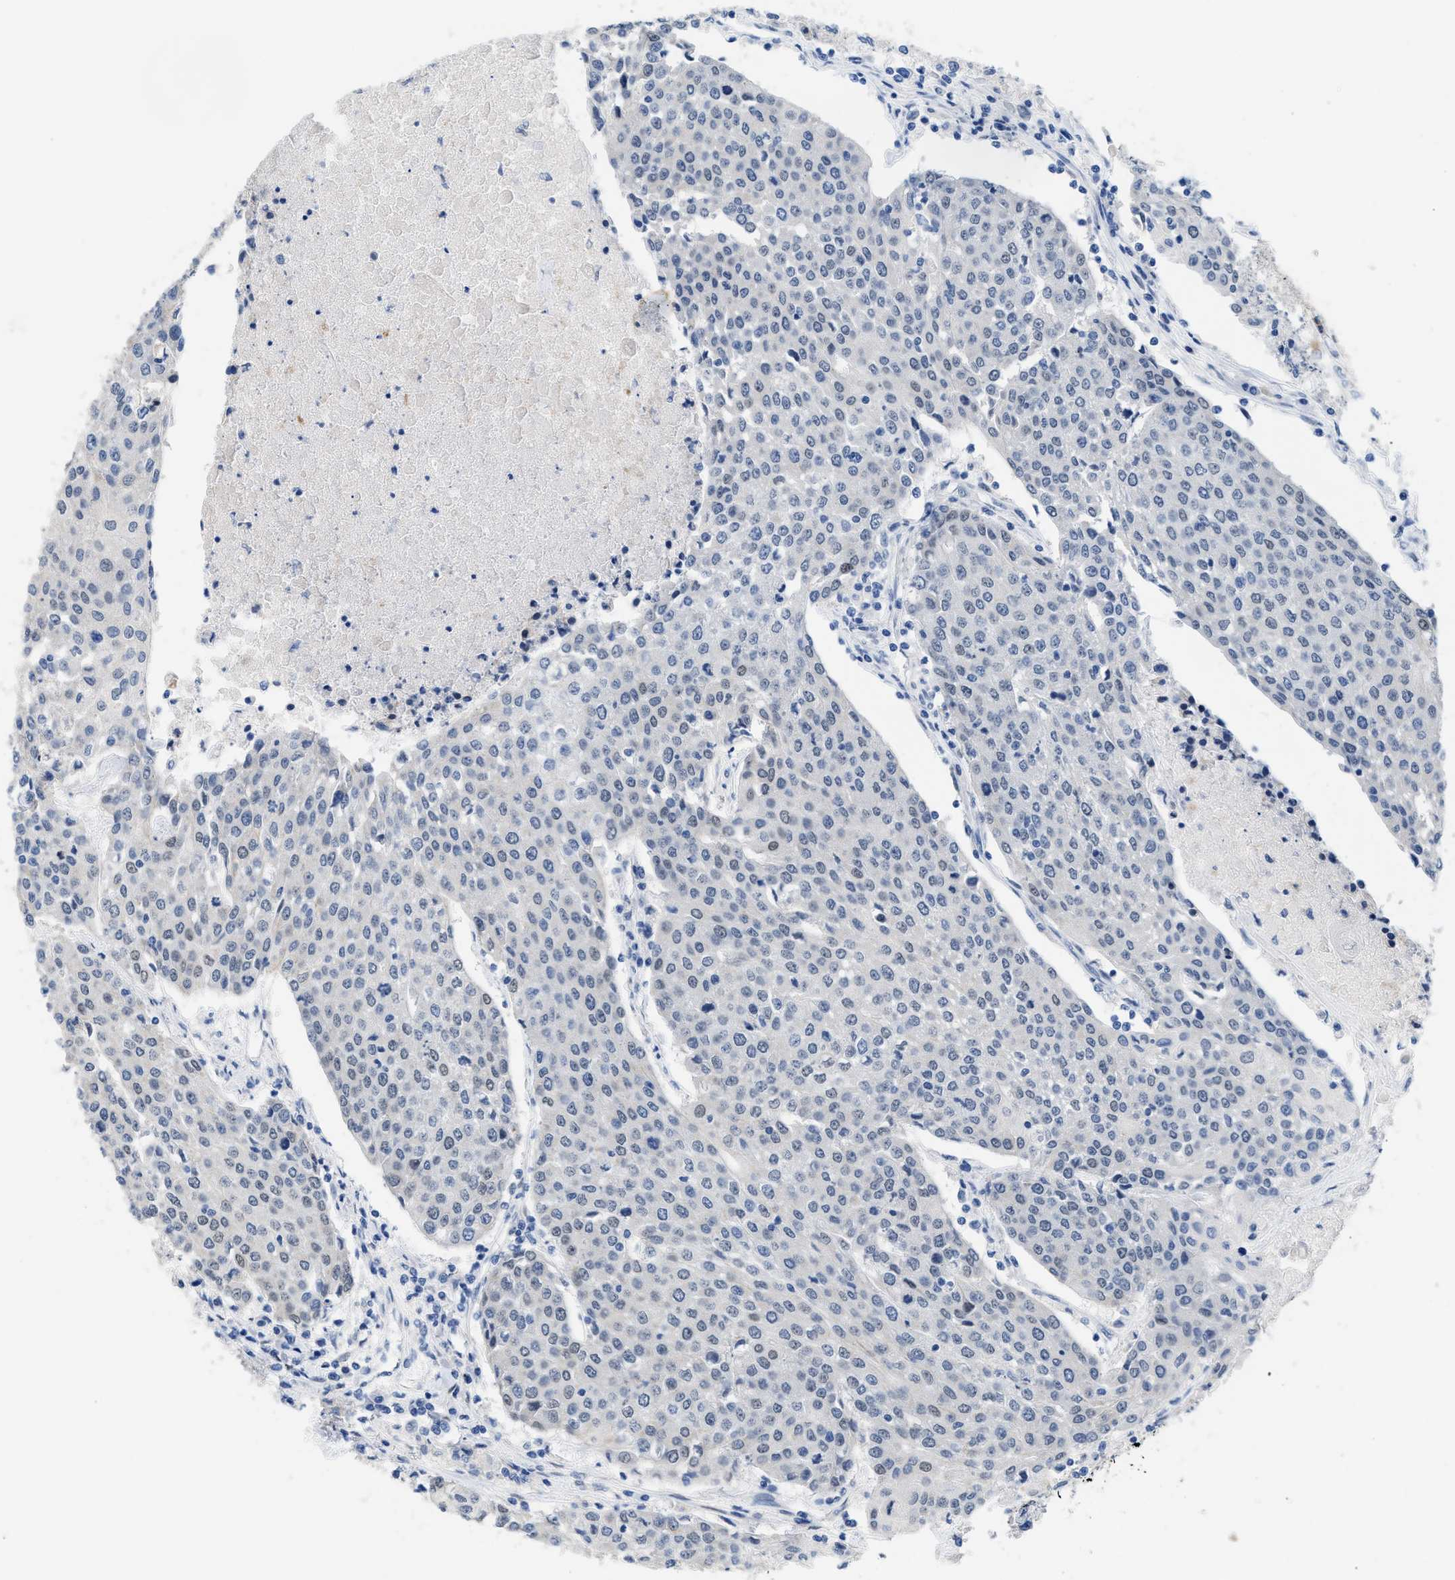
{"staining": {"intensity": "weak", "quantity": "<25%", "location": "nuclear"}, "tissue": "urothelial cancer", "cell_type": "Tumor cells", "image_type": "cancer", "snomed": [{"axis": "morphology", "description": "Urothelial carcinoma, High grade"}, {"axis": "topography", "description": "Urinary bladder"}], "caption": "High magnification brightfield microscopy of high-grade urothelial carcinoma stained with DAB (brown) and counterstained with hematoxylin (blue): tumor cells show no significant expression.", "gene": "NFIX", "patient": {"sex": "female", "age": 85}}